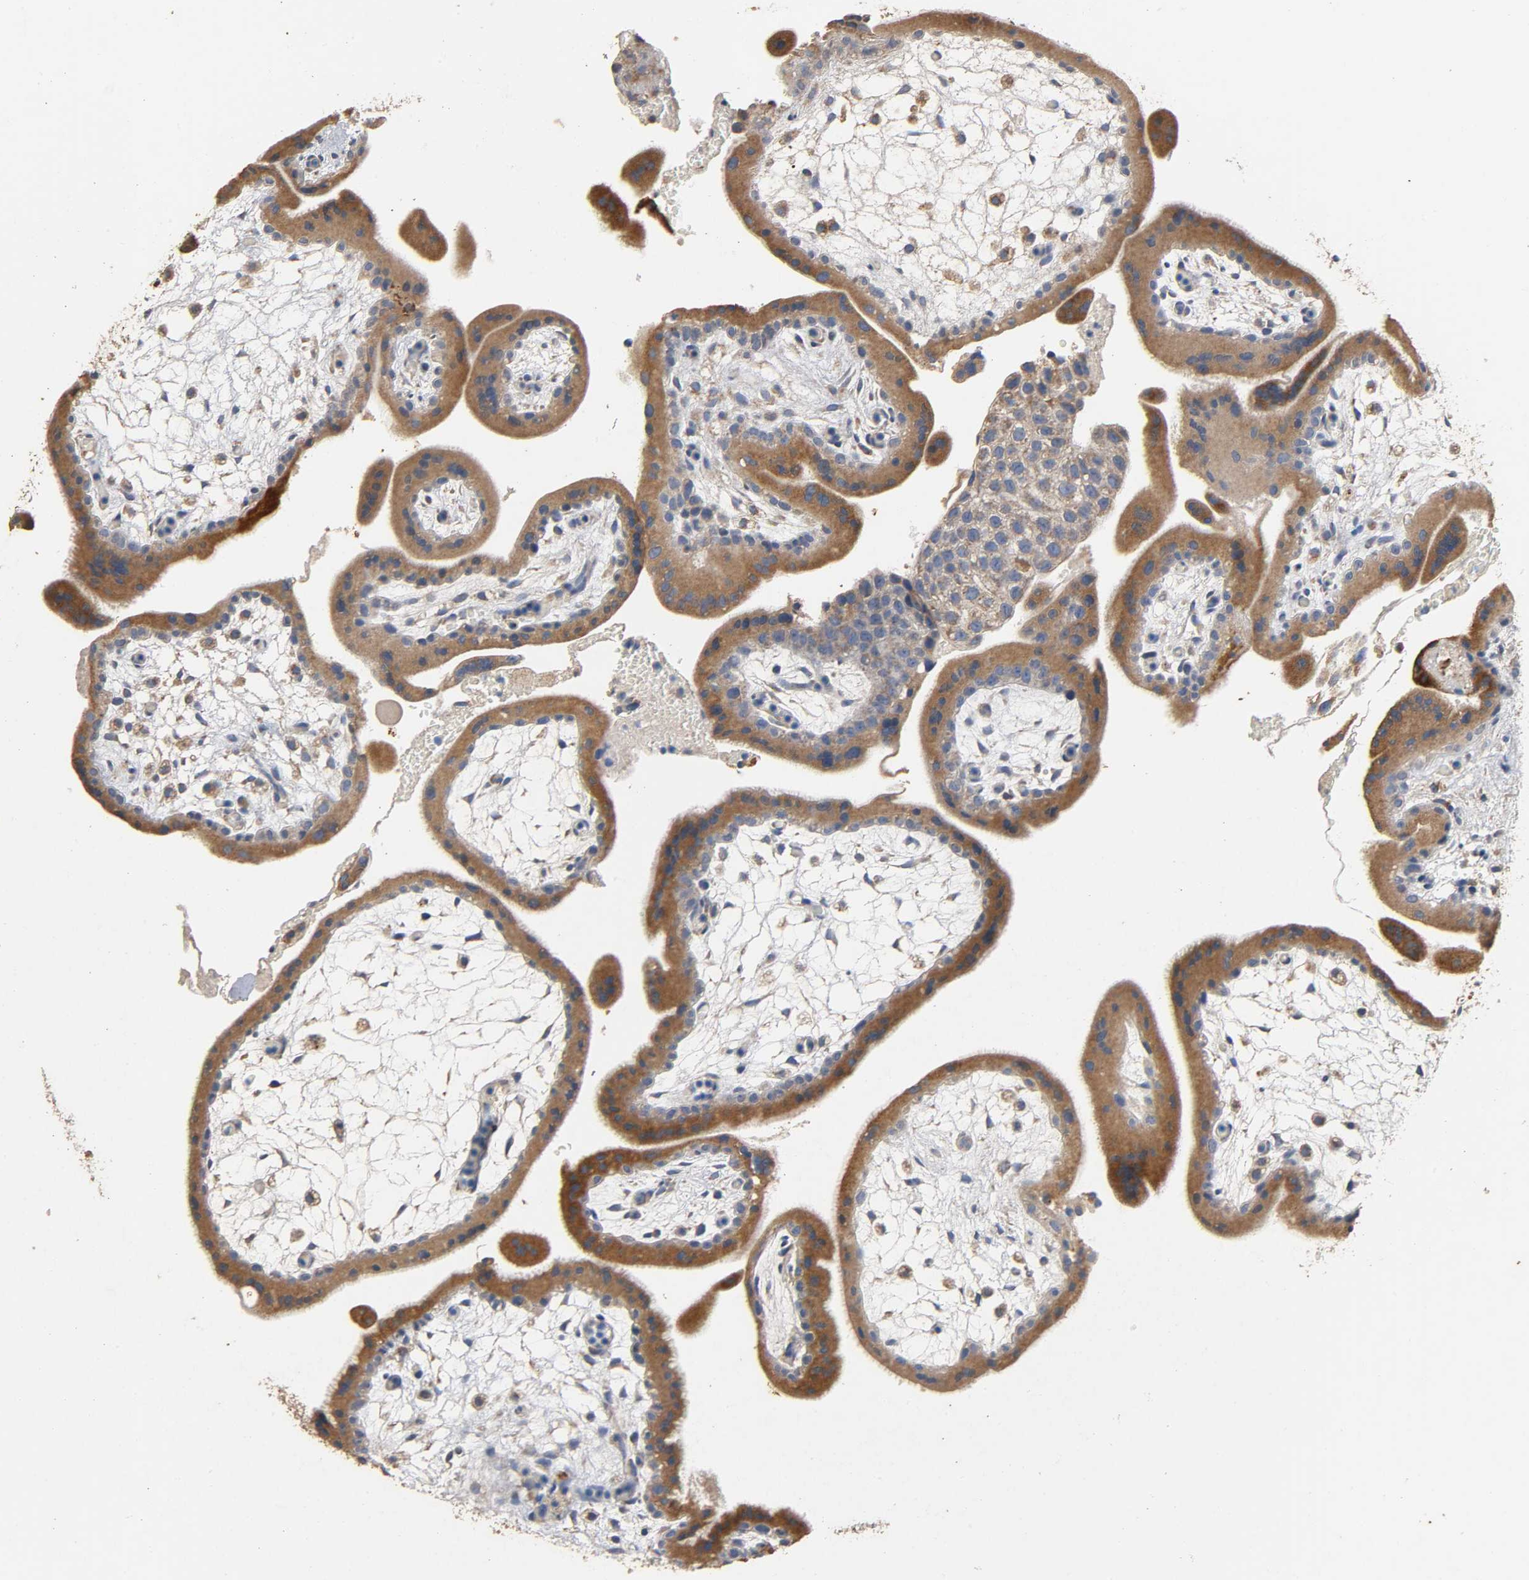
{"staining": {"intensity": "strong", "quantity": ">75%", "location": "cytoplasmic/membranous"}, "tissue": "placenta", "cell_type": "Trophoblastic cells", "image_type": "normal", "snomed": [{"axis": "morphology", "description": "Normal tissue, NOS"}, {"axis": "topography", "description": "Placenta"}], "caption": "Immunohistochemical staining of normal human placenta reveals >75% levels of strong cytoplasmic/membranous protein staining in about >75% of trophoblastic cells.", "gene": "NDUFS3", "patient": {"sex": "female", "age": 35}}